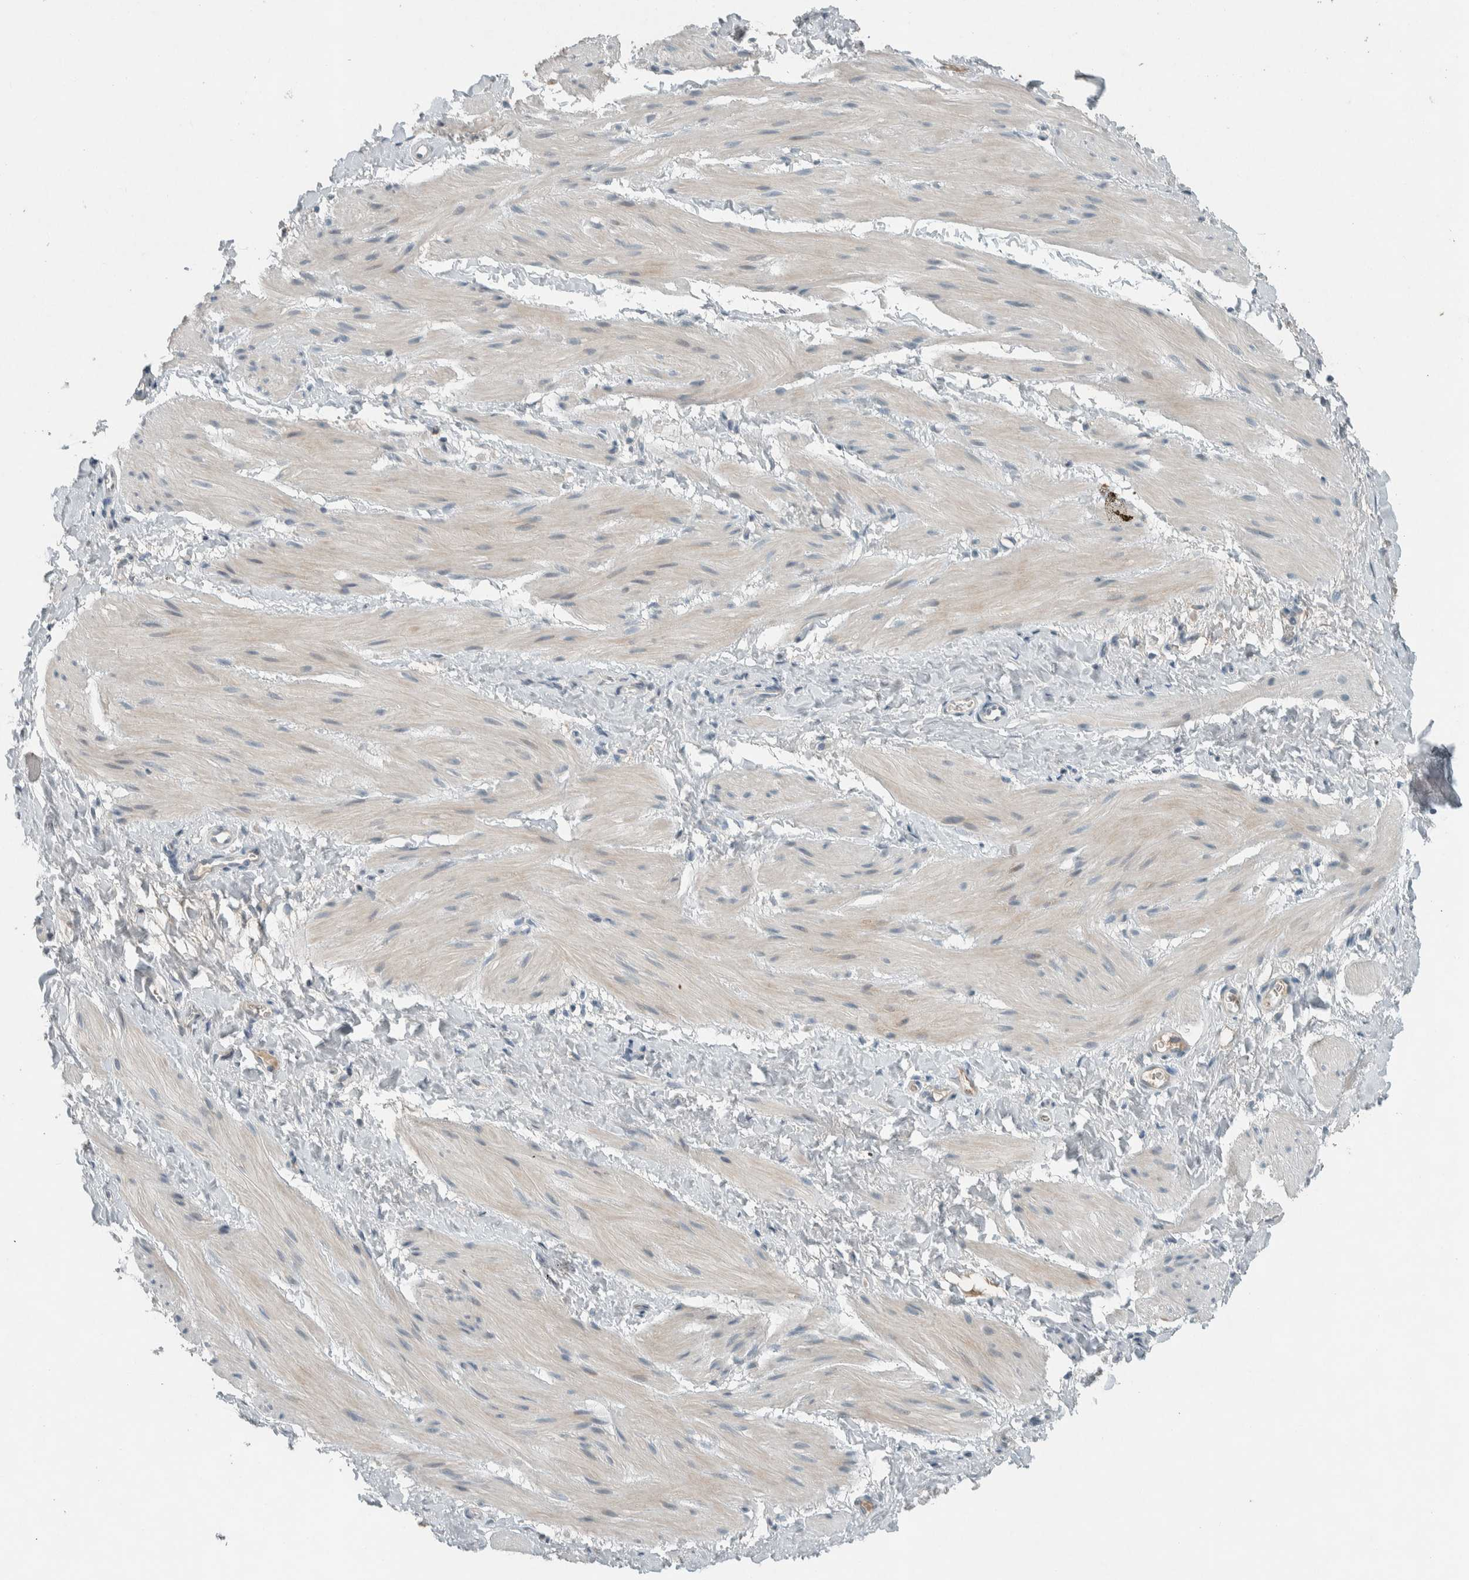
{"staining": {"intensity": "negative", "quantity": "none", "location": "none"}, "tissue": "smooth muscle", "cell_type": "Smooth muscle cells", "image_type": "normal", "snomed": [{"axis": "morphology", "description": "Normal tissue, NOS"}, {"axis": "topography", "description": "Smooth muscle"}], "caption": "This is an immunohistochemistry (IHC) micrograph of normal human smooth muscle. There is no staining in smooth muscle cells.", "gene": "CERCAM", "patient": {"sex": "male", "age": 16}}